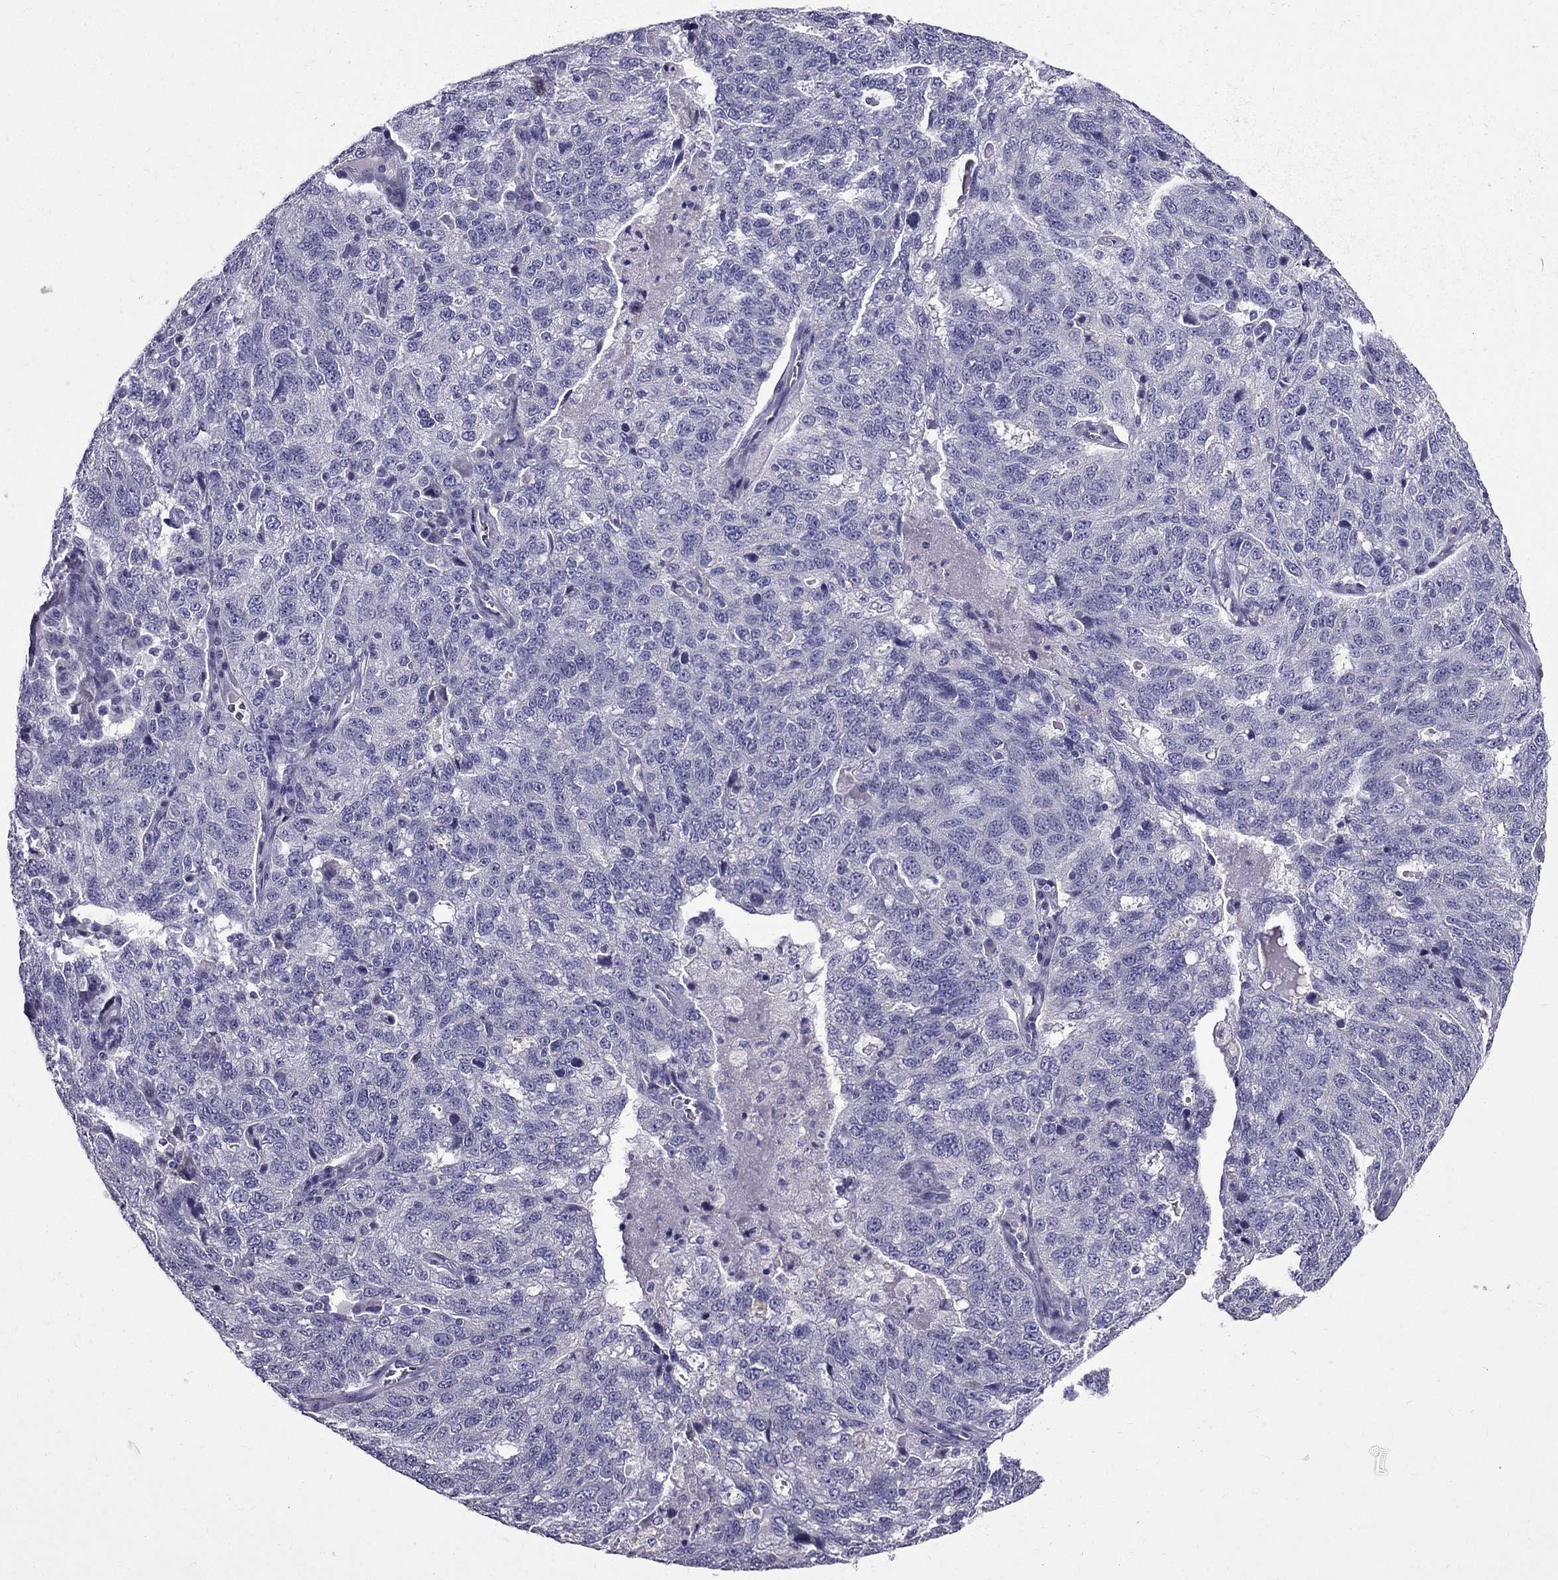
{"staining": {"intensity": "negative", "quantity": "none", "location": "none"}, "tissue": "ovarian cancer", "cell_type": "Tumor cells", "image_type": "cancer", "snomed": [{"axis": "morphology", "description": "Cystadenocarcinoma, serous, NOS"}, {"axis": "topography", "description": "Ovary"}], "caption": "Immunohistochemical staining of human serous cystadenocarcinoma (ovarian) displays no significant positivity in tumor cells.", "gene": "ZNF541", "patient": {"sex": "female", "age": 71}}